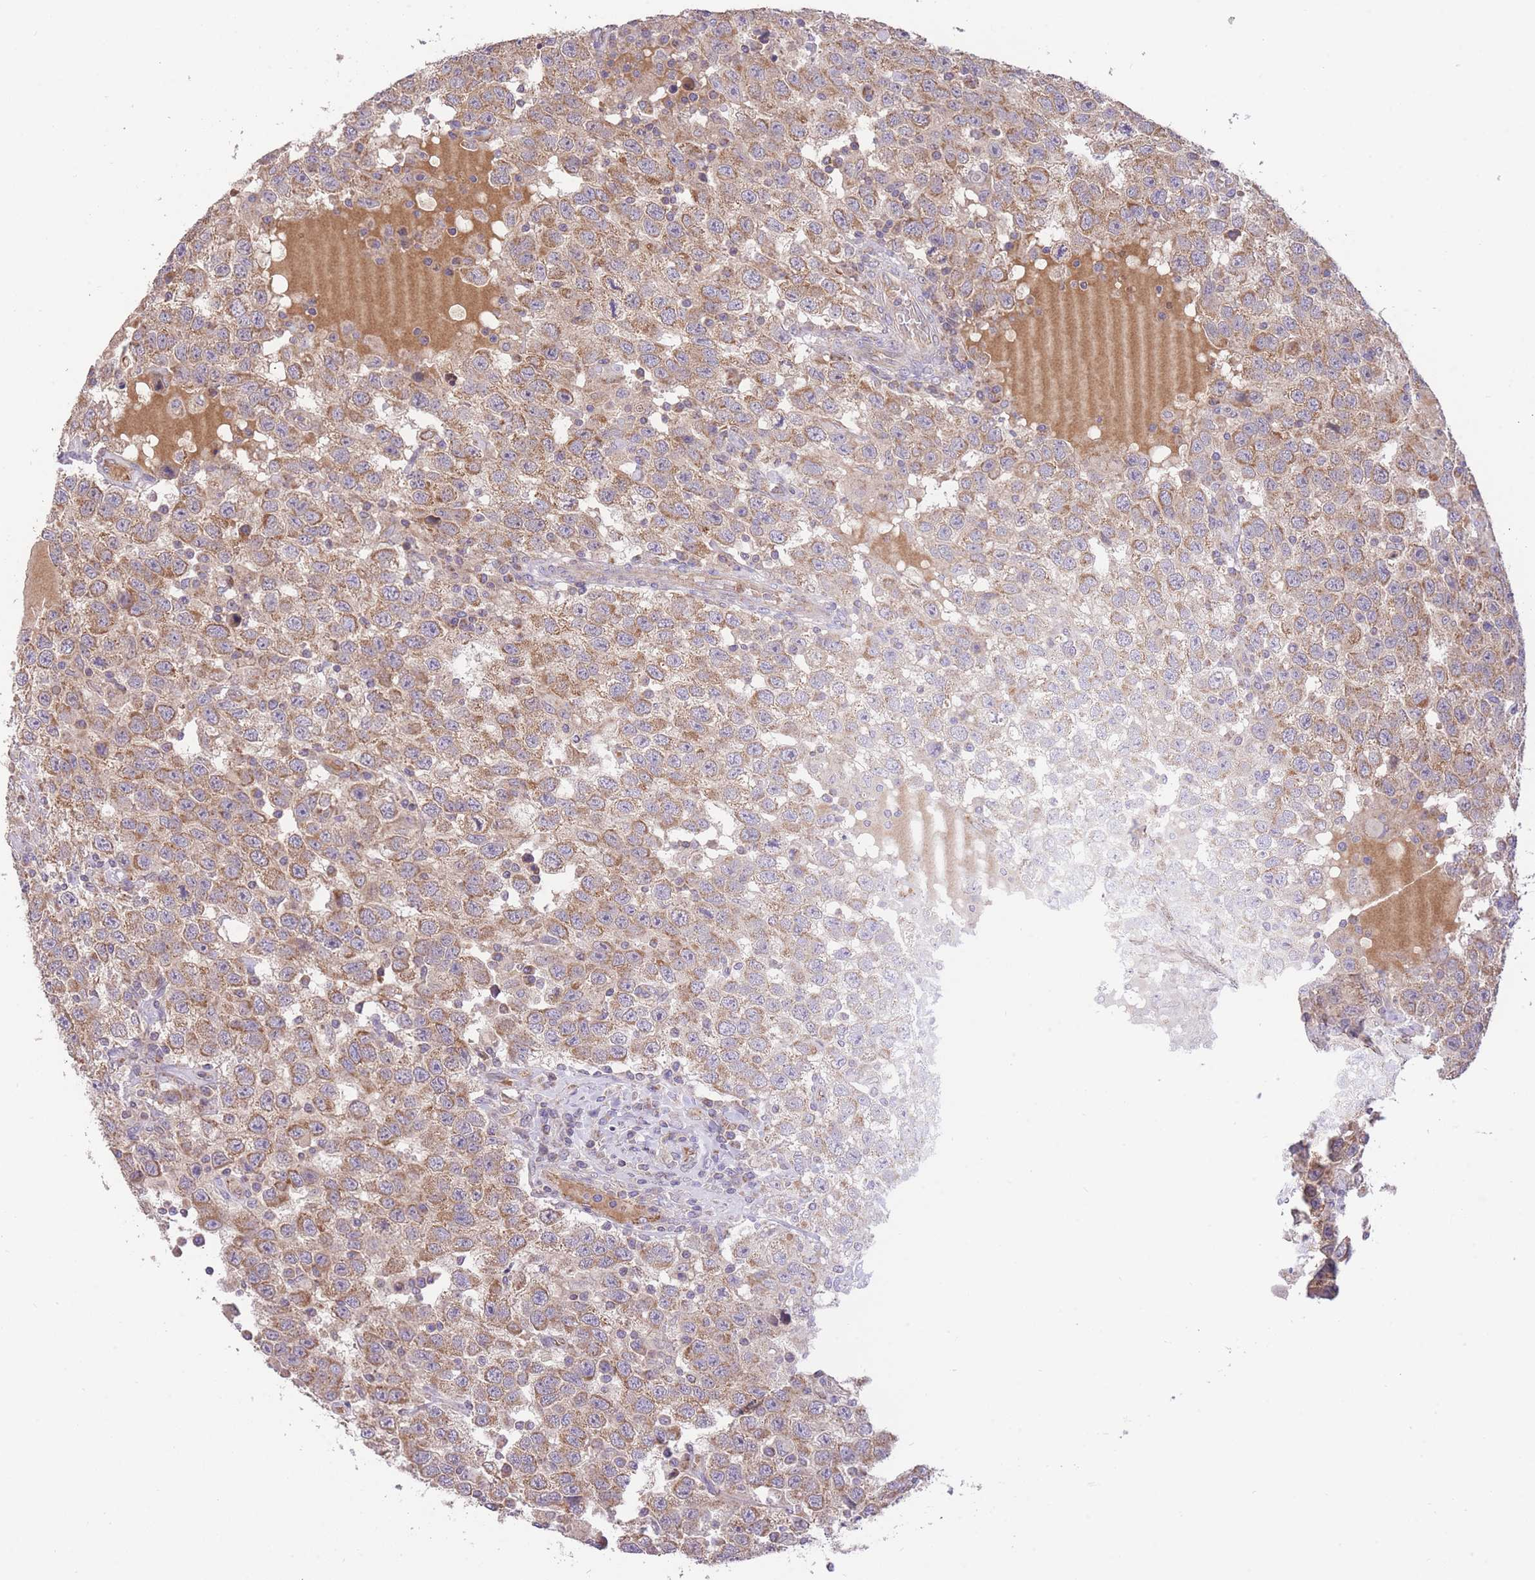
{"staining": {"intensity": "moderate", "quantity": ">75%", "location": "cytoplasmic/membranous"}, "tissue": "testis cancer", "cell_type": "Tumor cells", "image_type": "cancer", "snomed": [{"axis": "morphology", "description": "Seminoma, NOS"}, {"axis": "topography", "description": "Testis"}], "caption": "Immunohistochemical staining of testis cancer (seminoma) displays moderate cytoplasmic/membranous protein positivity in approximately >75% of tumor cells. (DAB (3,3'-diaminobenzidine) IHC, brown staining for protein, blue staining for nuclei).", "gene": "PREP", "patient": {"sex": "male", "age": 41}}